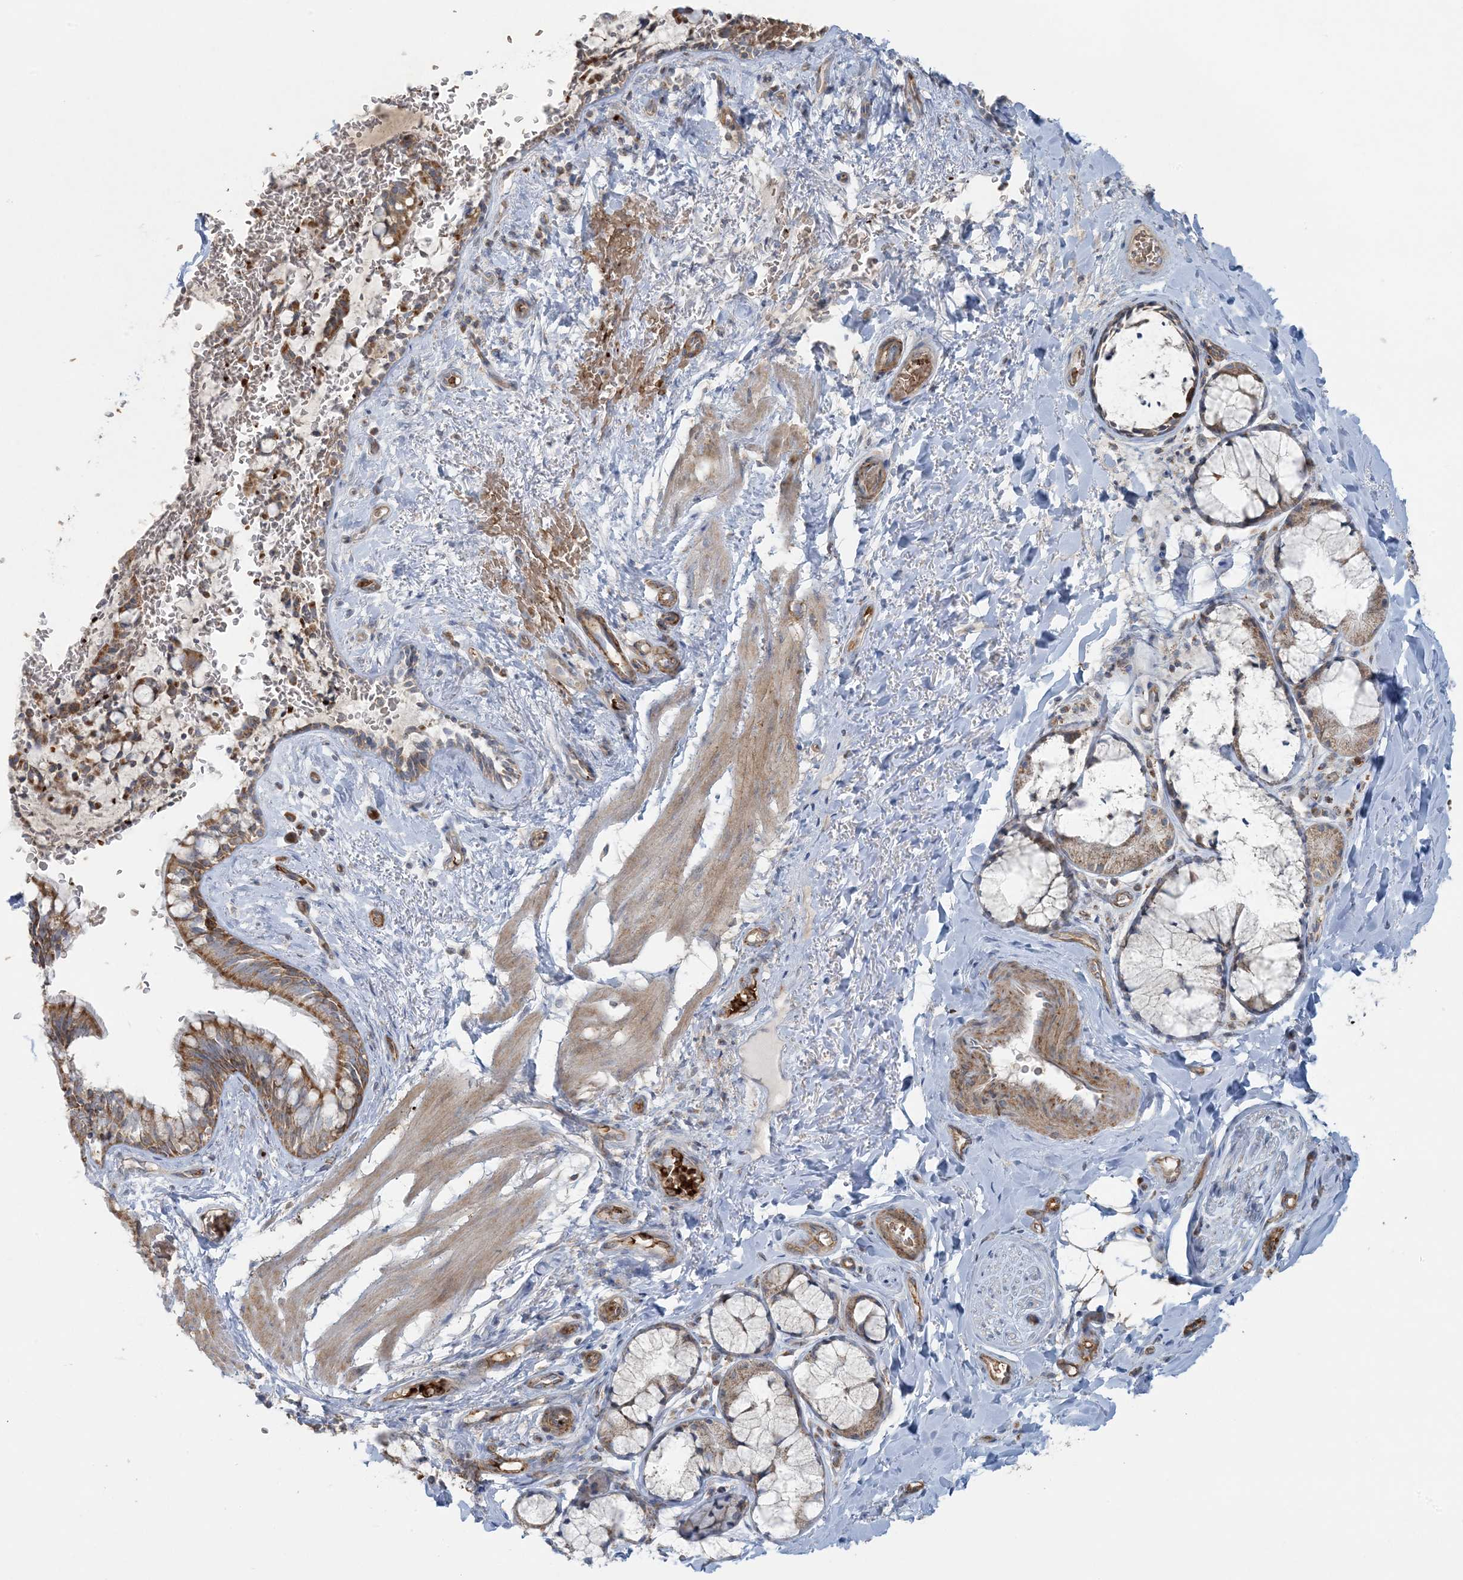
{"staining": {"intensity": "moderate", "quantity": ">75%", "location": "cytoplasmic/membranous"}, "tissue": "bronchus", "cell_type": "Respiratory epithelial cells", "image_type": "normal", "snomed": [{"axis": "morphology", "description": "Normal tissue, NOS"}, {"axis": "topography", "description": "Cartilage tissue"}, {"axis": "topography", "description": "Bronchus"}], "caption": "A medium amount of moderate cytoplasmic/membranous positivity is seen in about >75% of respiratory epithelial cells in benign bronchus.", "gene": "PIK3R4", "patient": {"sex": "female", "age": 36}}